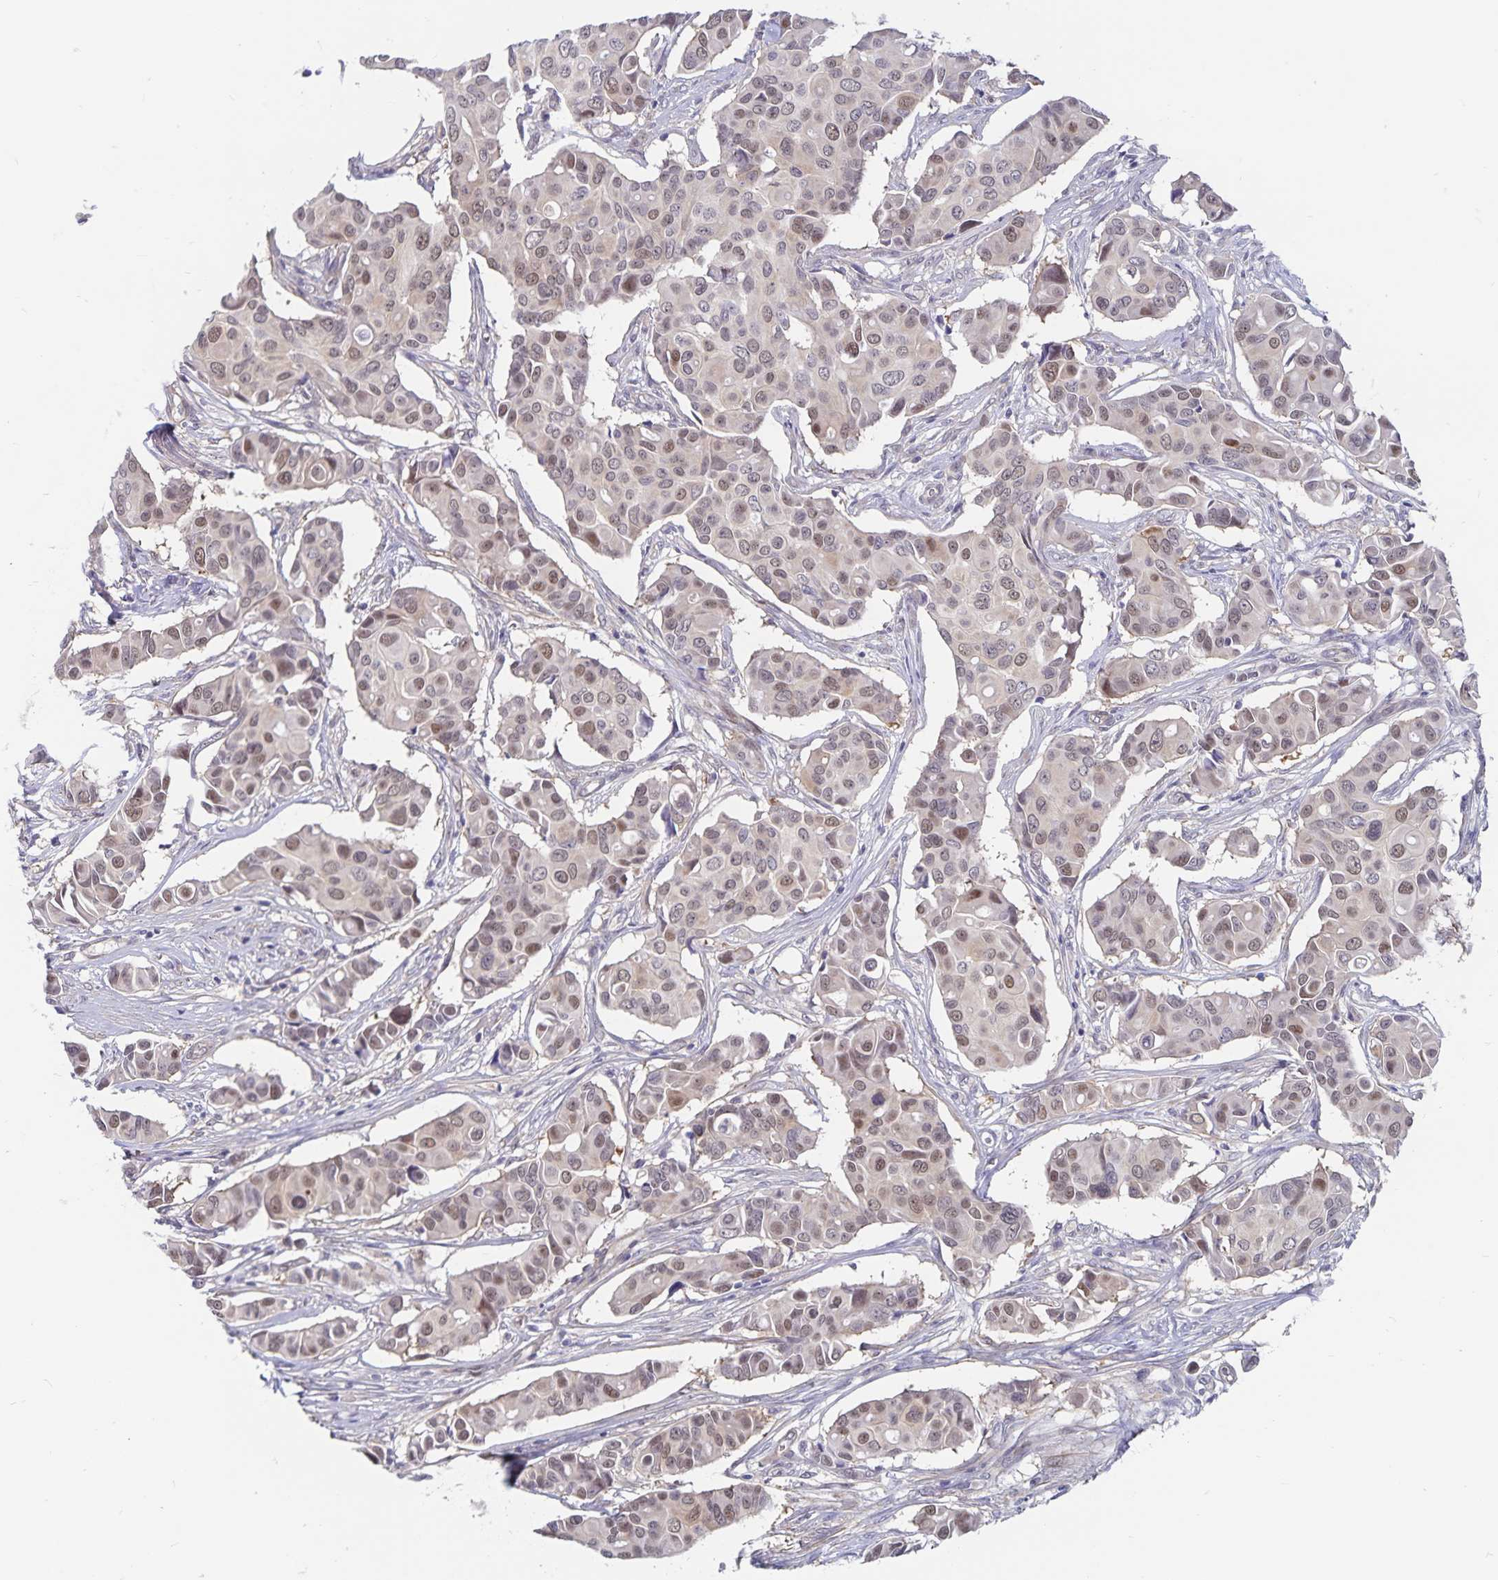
{"staining": {"intensity": "weak", "quantity": "25%-75%", "location": "nuclear"}, "tissue": "breast cancer", "cell_type": "Tumor cells", "image_type": "cancer", "snomed": [{"axis": "morphology", "description": "Normal tissue, NOS"}, {"axis": "morphology", "description": "Duct carcinoma"}, {"axis": "topography", "description": "Skin"}, {"axis": "topography", "description": "Breast"}], "caption": "An image of human breast intraductal carcinoma stained for a protein demonstrates weak nuclear brown staining in tumor cells.", "gene": "BAG6", "patient": {"sex": "female", "age": 54}}